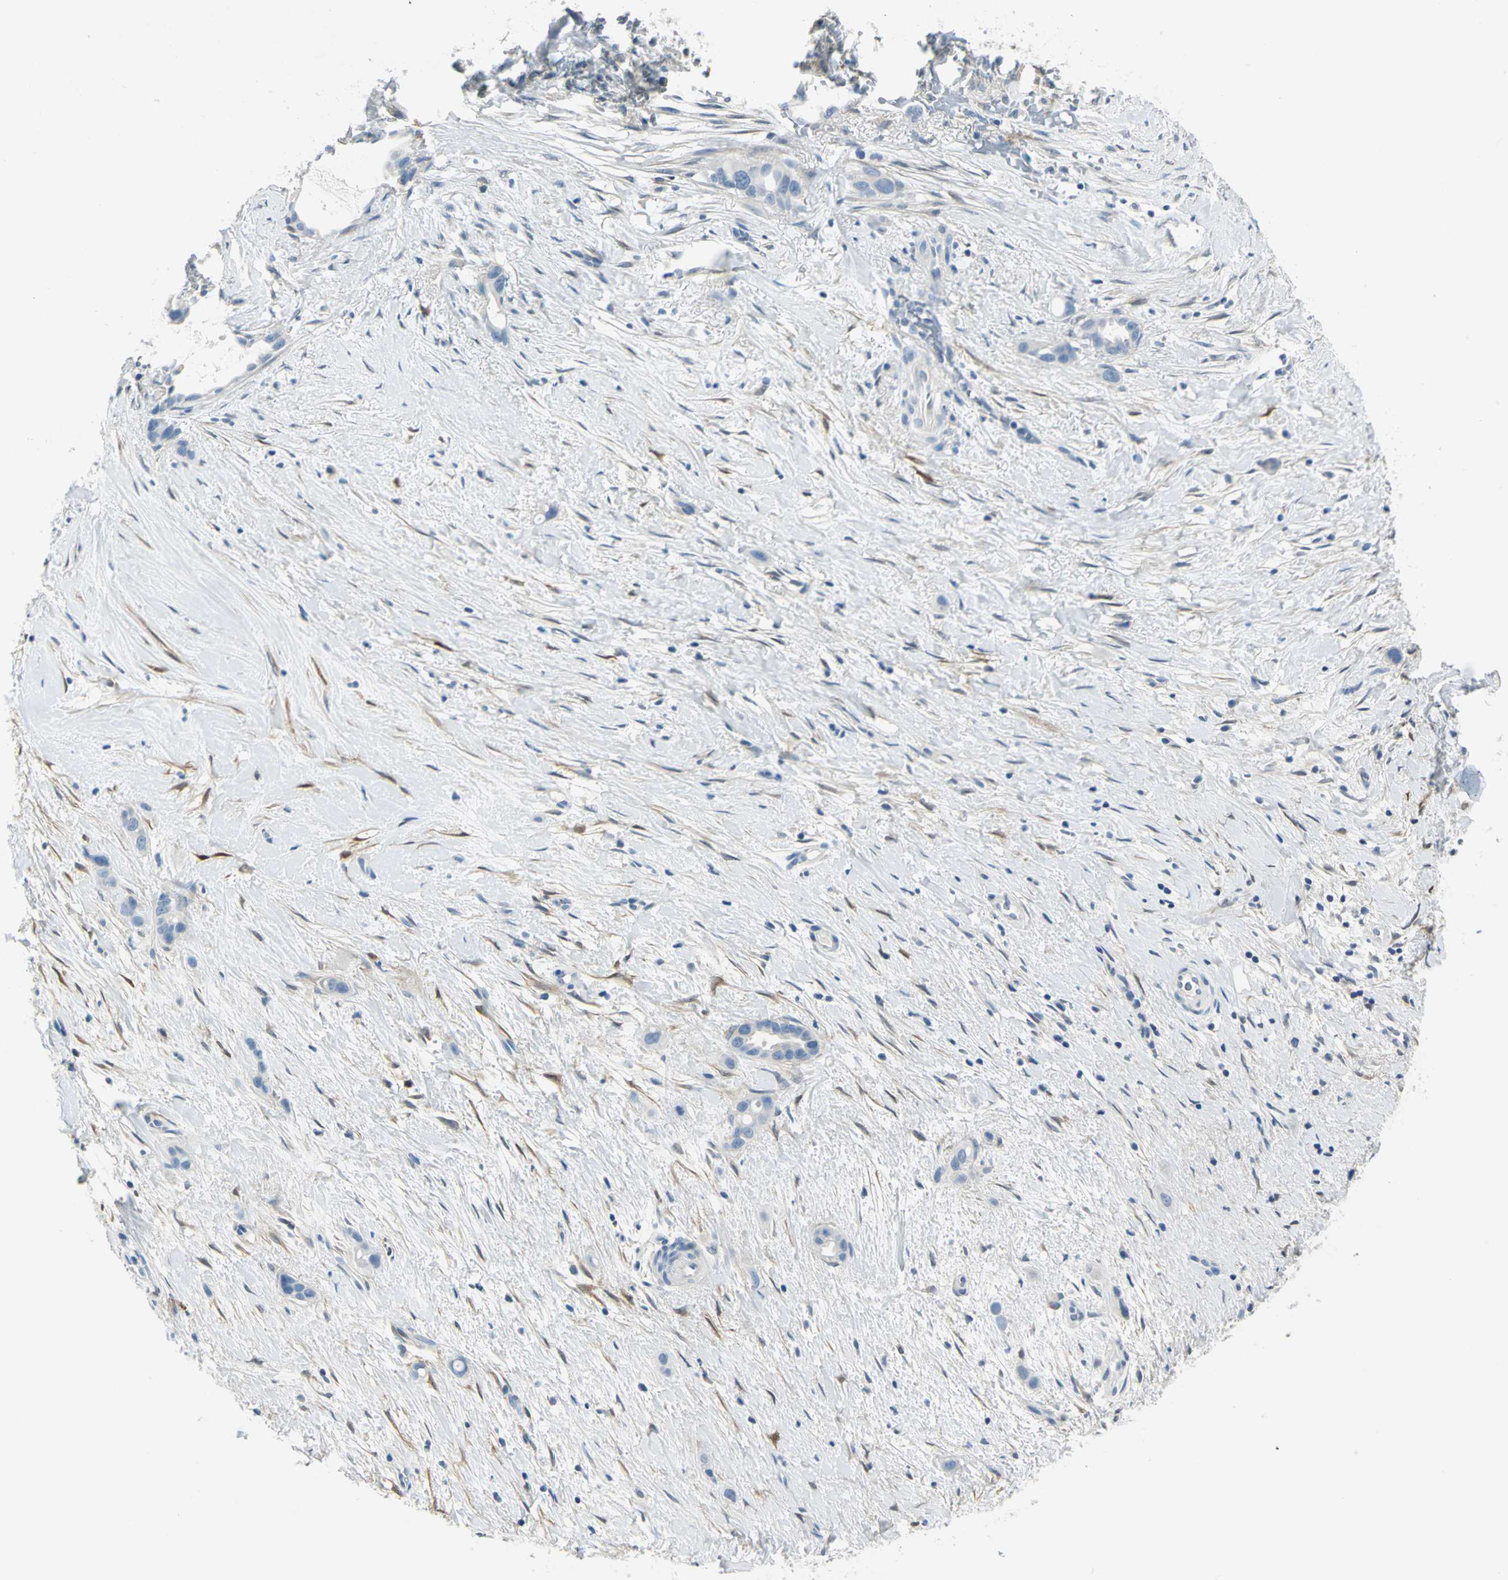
{"staining": {"intensity": "negative", "quantity": "none", "location": "none"}, "tissue": "liver cancer", "cell_type": "Tumor cells", "image_type": "cancer", "snomed": [{"axis": "morphology", "description": "Cholangiocarcinoma"}, {"axis": "topography", "description": "Liver"}], "caption": "Photomicrograph shows no significant protein expression in tumor cells of cholangiocarcinoma (liver). (Brightfield microscopy of DAB (3,3'-diaminobenzidine) immunohistochemistry at high magnification).", "gene": "UCHL1", "patient": {"sex": "female", "age": 65}}